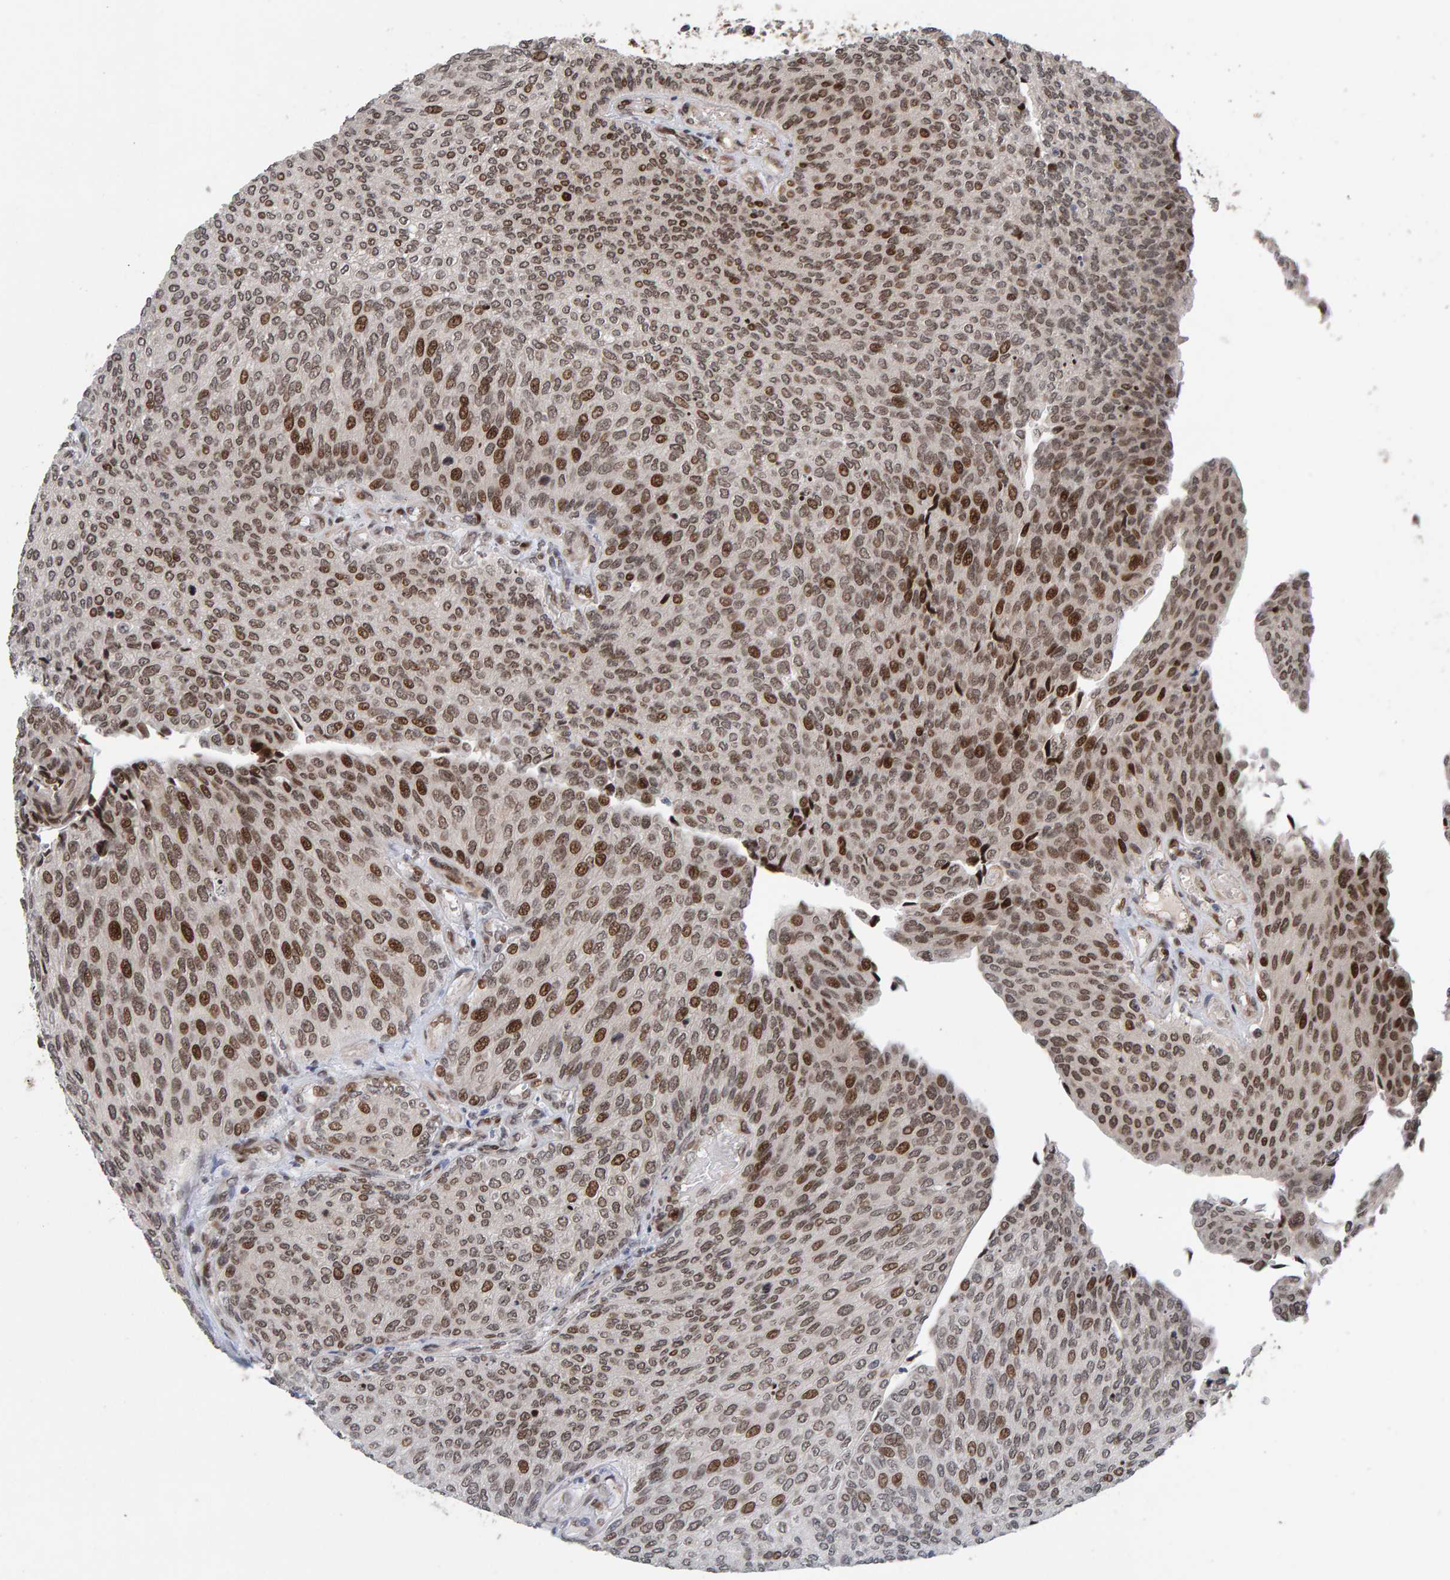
{"staining": {"intensity": "strong", "quantity": "25%-75%", "location": "nuclear"}, "tissue": "urothelial cancer", "cell_type": "Tumor cells", "image_type": "cancer", "snomed": [{"axis": "morphology", "description": "Urothelial carcinoma, Low grade"}, {"axis": "topography", "description": "Urinary bladder"}], "caption": "About 25%-75% of tumor cells in urothelial cancer reveal strong nuclear protein positivity as visualized by brown immunohistochemical staining.", "gene": "CHD4", "patient": {"sex": "female", "age": 79}}